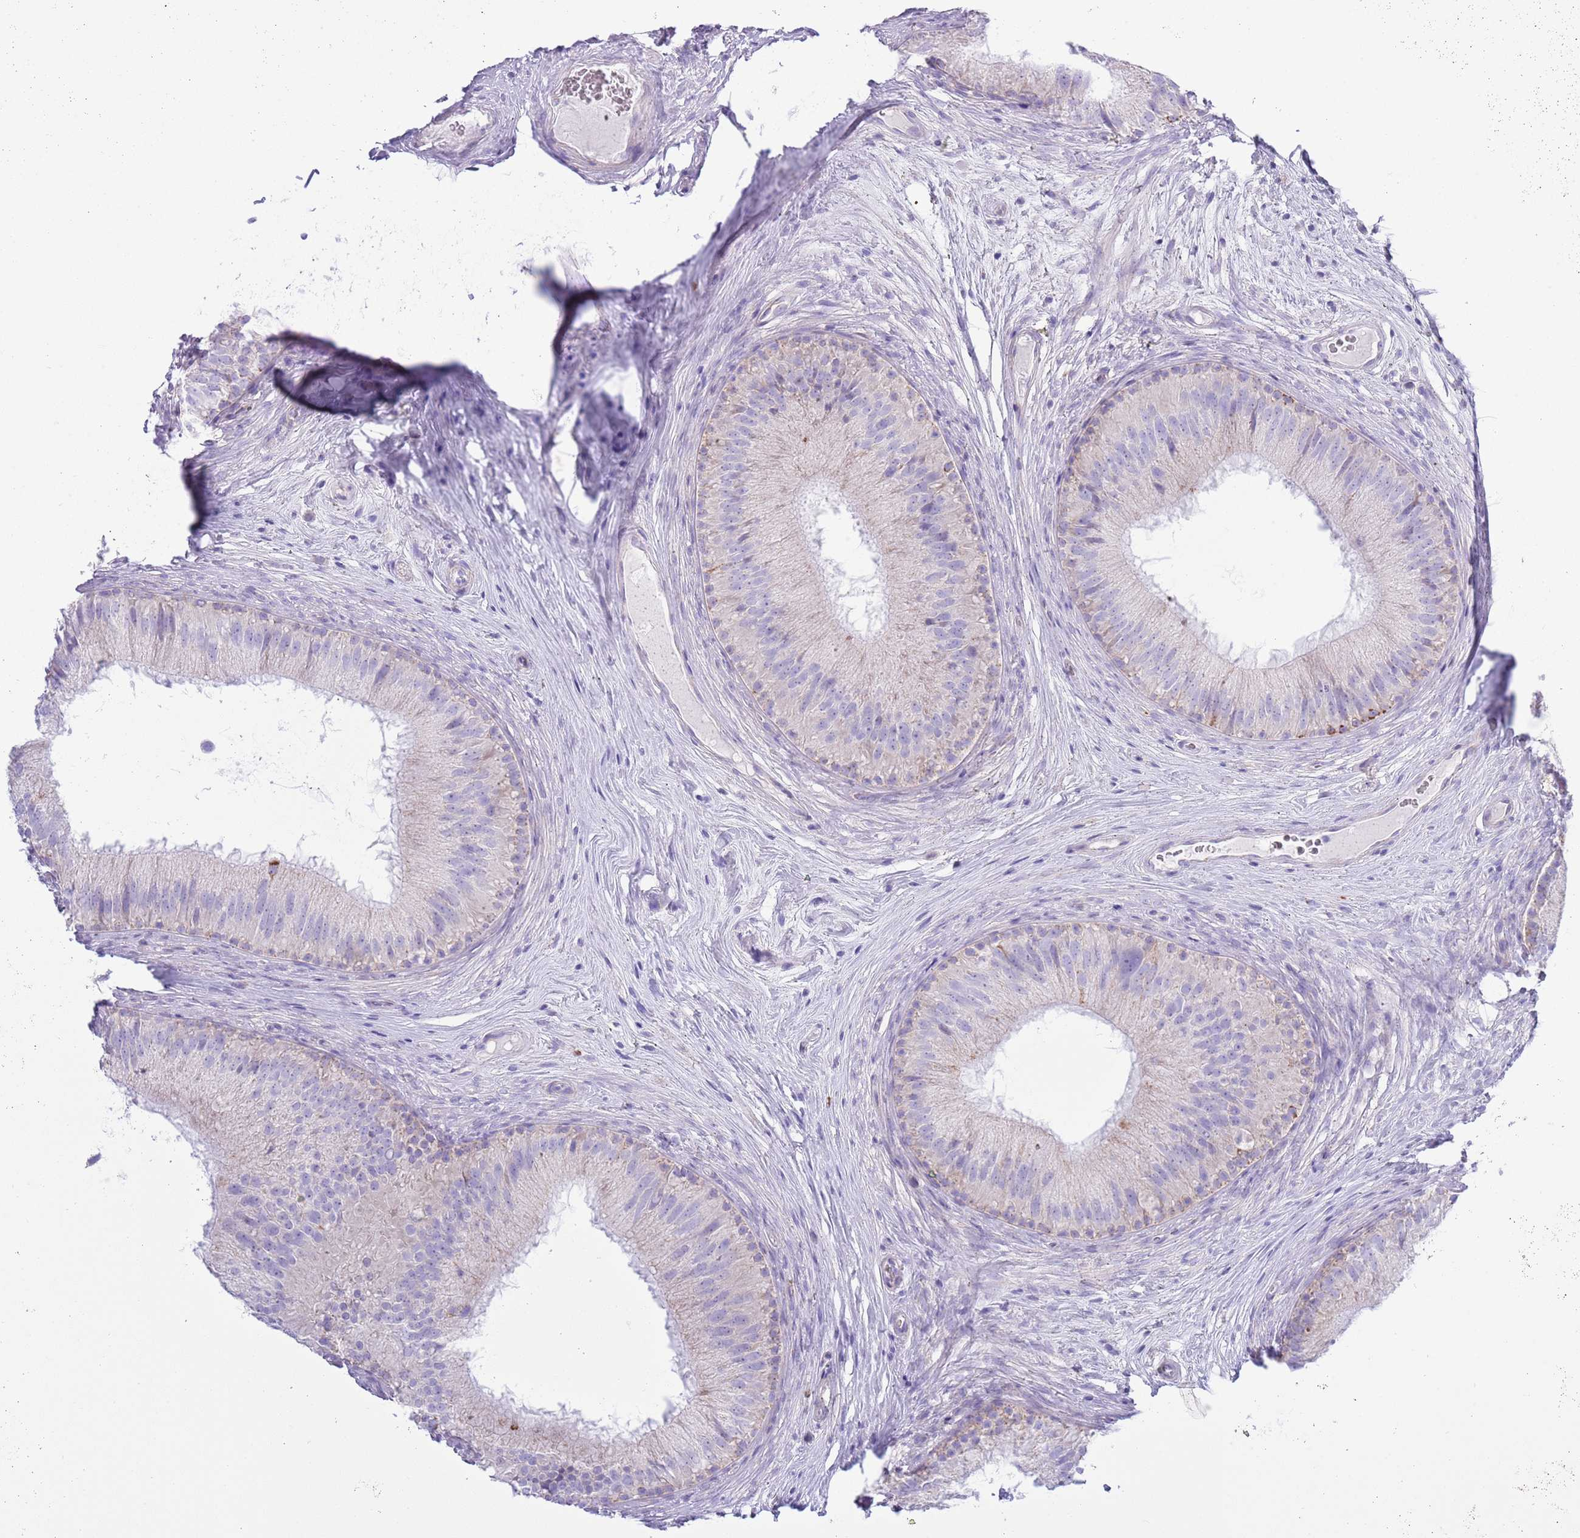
{"staining": {"intensity": "weak", "quantity": "<25%", "location": "cytoplasmic/membranous"}, "tissue": "epididymis", "cell_type": "Glandular cells", "image_type": "normal", "snomed": [{"axis": "morphology", "description": "Normal tissue, NOS"}, {"axis": "topography", "description": "Epididymis"}], "caption": "An immunohistochemistry histopathology image of unremarkable epididymis is shown. There is no staining in glandular cells of epididymis.", "gene": "MOCOS", "patient": {"sex": "male", "age": 34}}